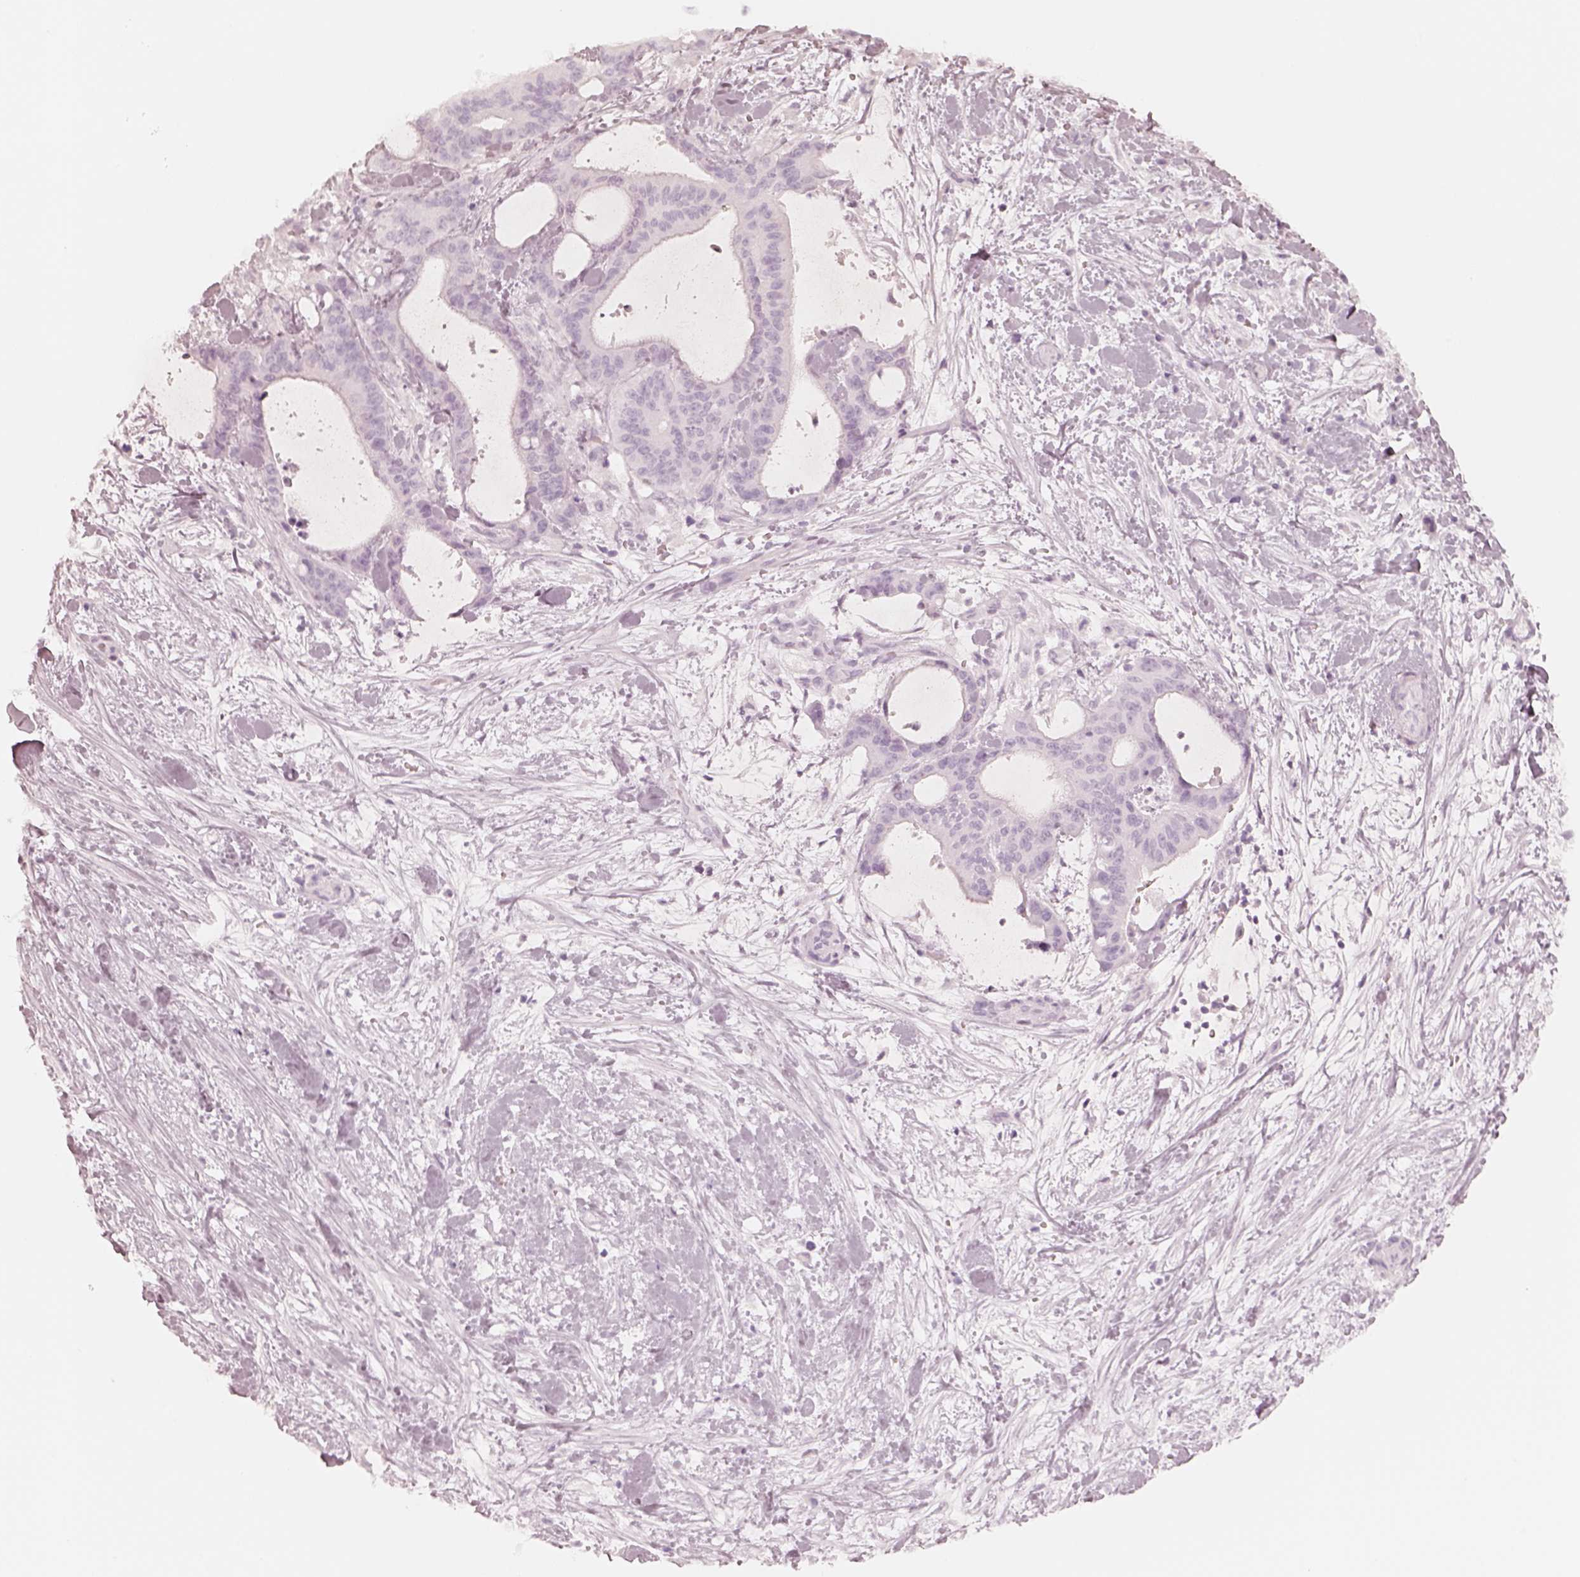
{"staining": {"intensity": "negative", "quantity": "none", "location": "none"}, "tissue": "liver cancer", "cell_type": "Tumor cells", "image_type": "cancer", "snomed": [{"axis": "morphology", "description": "Cholangiocarcinoma"}, {"axis": "topography", "description": "Liver"}], "caption": "There is no significant expression in tumor cells of liver cancer (cholangiocarcinoma).", "gene": "KRT82", "patient": {"sex": "female", "age": 73}}